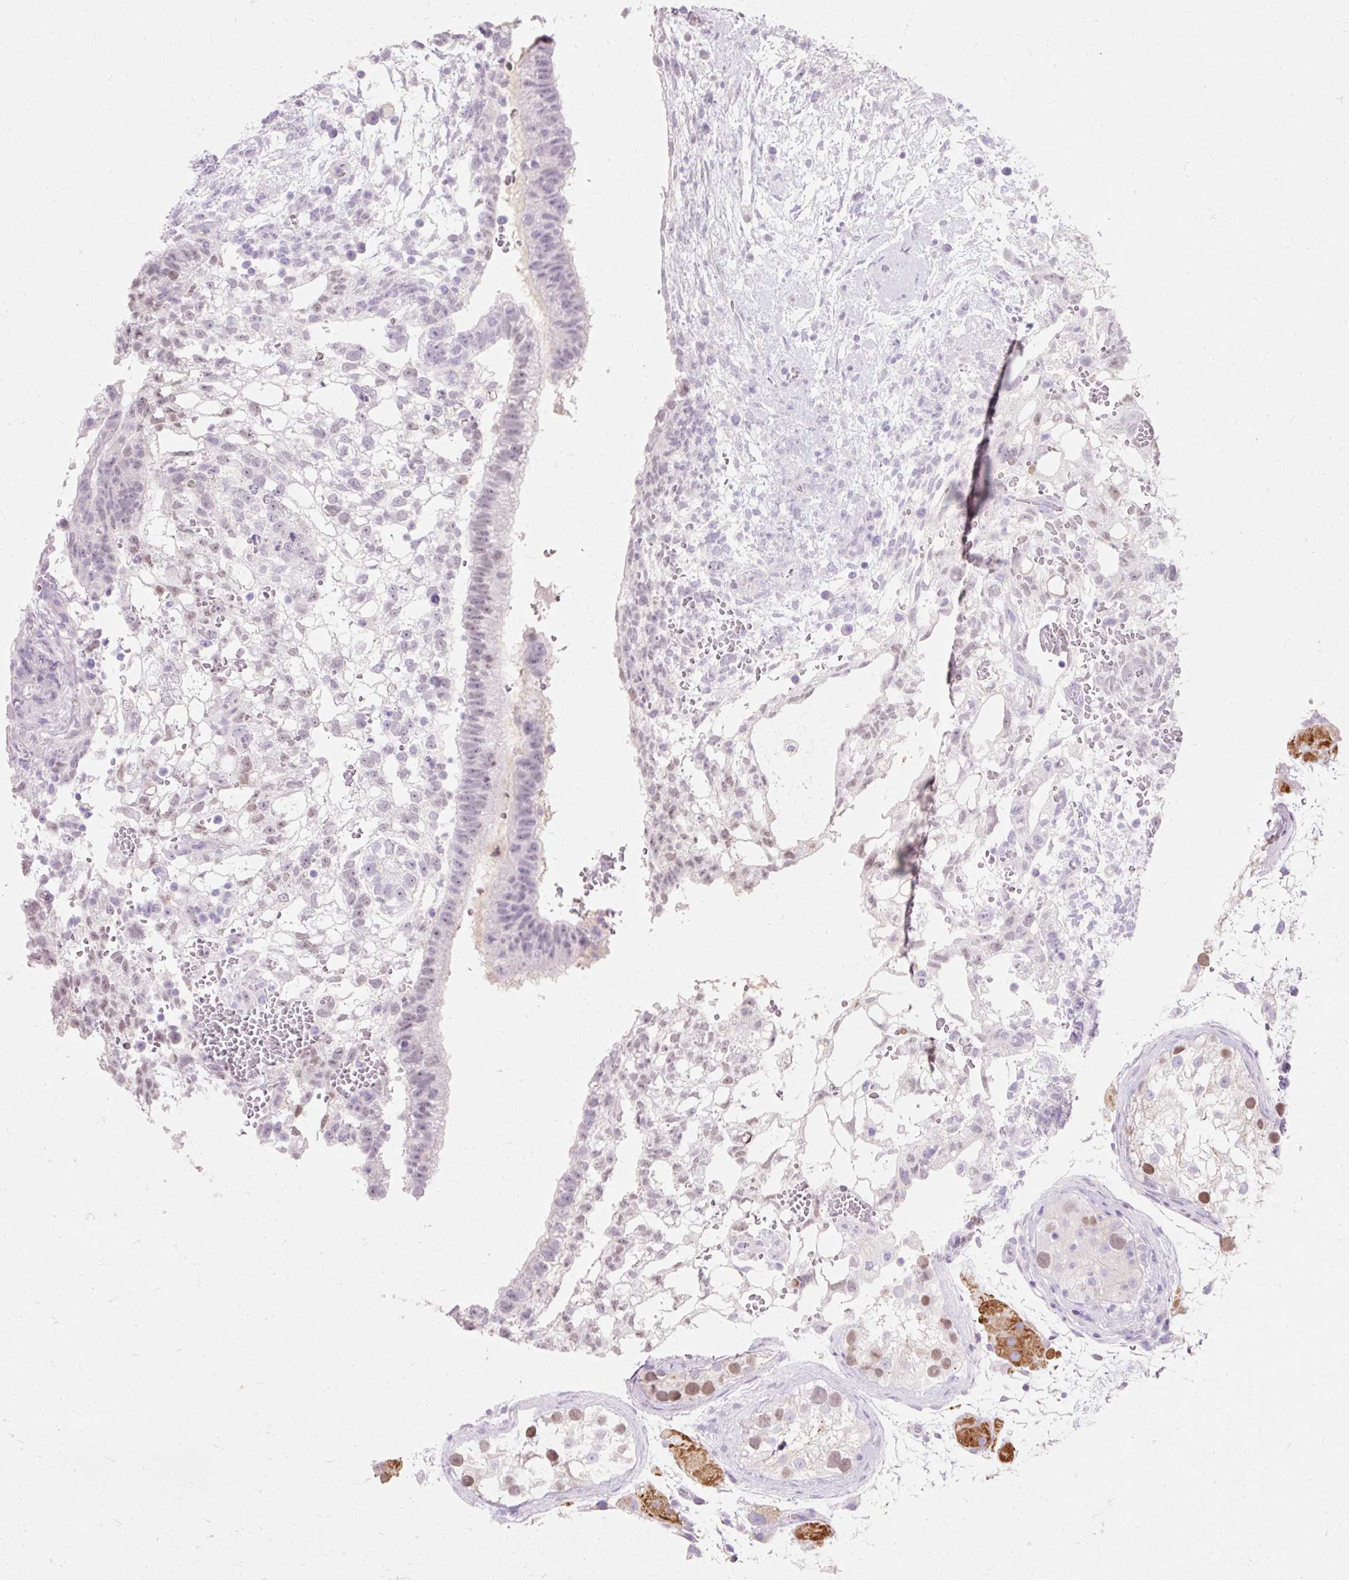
{"staining": {"intensity": "negative", "quantity": "none", "location": "none"}, "tissue": "testis cancer", "cell_type": "Tumor cells", "image_type": "cancer", "snomed": [{"axis": "morphology", "description": "Normal tissue, NOS"}, {"axis": "morphology", "description": "Carcinoma, Embryonal, NOS"}, {"axis": "topography", "description": "Testis"}], "caption": "Image shows no protein staining in tumor cells of testis embryonal carcinoma tissue.", "gene": "TMEM213", "patient": {"sex": "male", "age": 32}}